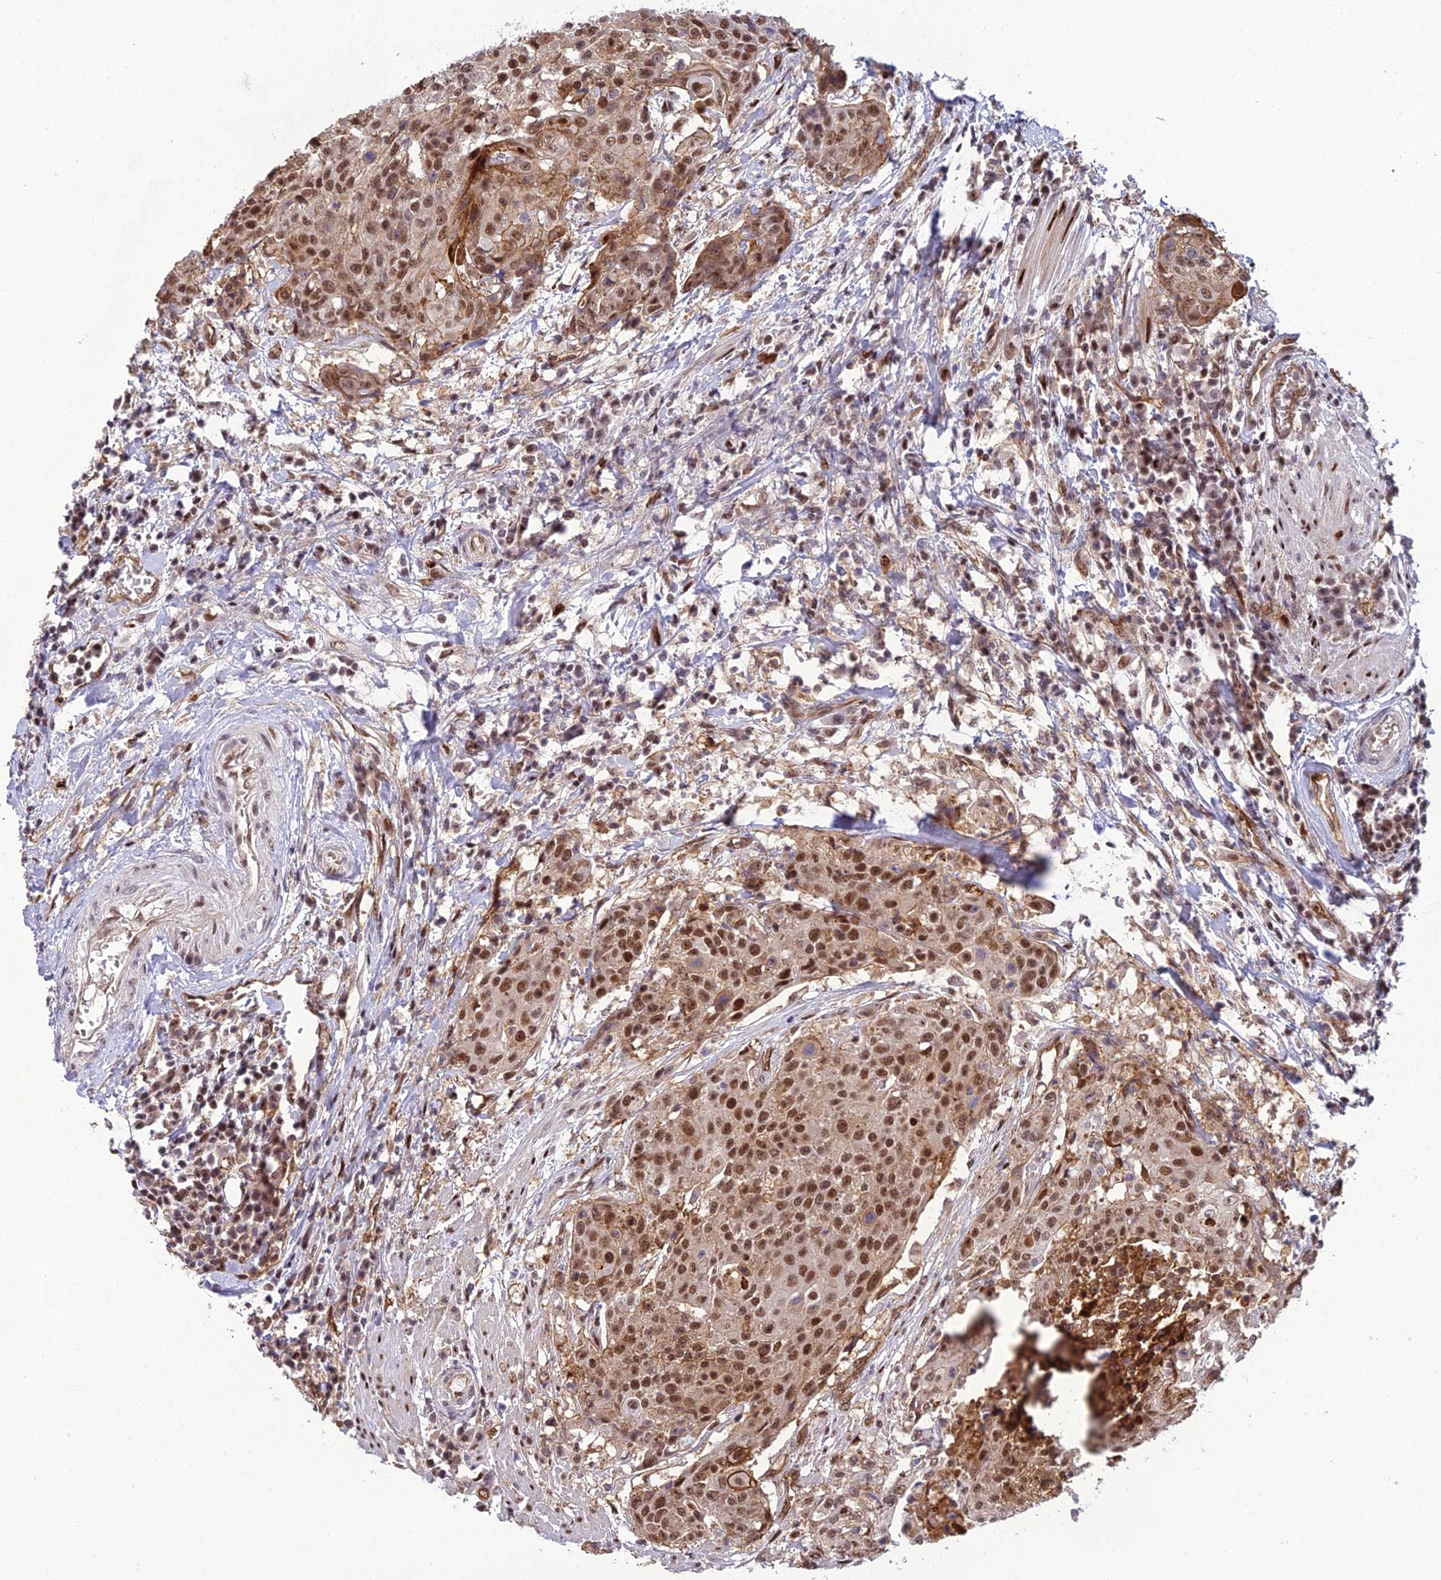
{"staining": {"intensity": "moderate", "quantity": ">75%", "location": "nuclear"}, "tissue": "urothelial cancer", "cell_type": "Tumor cells", "image_type": "cancer", "snomed": [{"axis": "morphology", "description": "Urothelial carcinoma, High grade"}, {"axis": "topography", "description": "Urinary bladder"}], "caption": "The histopathology image exhibits immunohistochemical staining of urothelial cancer. There is moderate nuclear positivity is present in about >75% of tumor cells.", "gene": "RANBP3", "patient": {"sex": "female", "age": 63}}